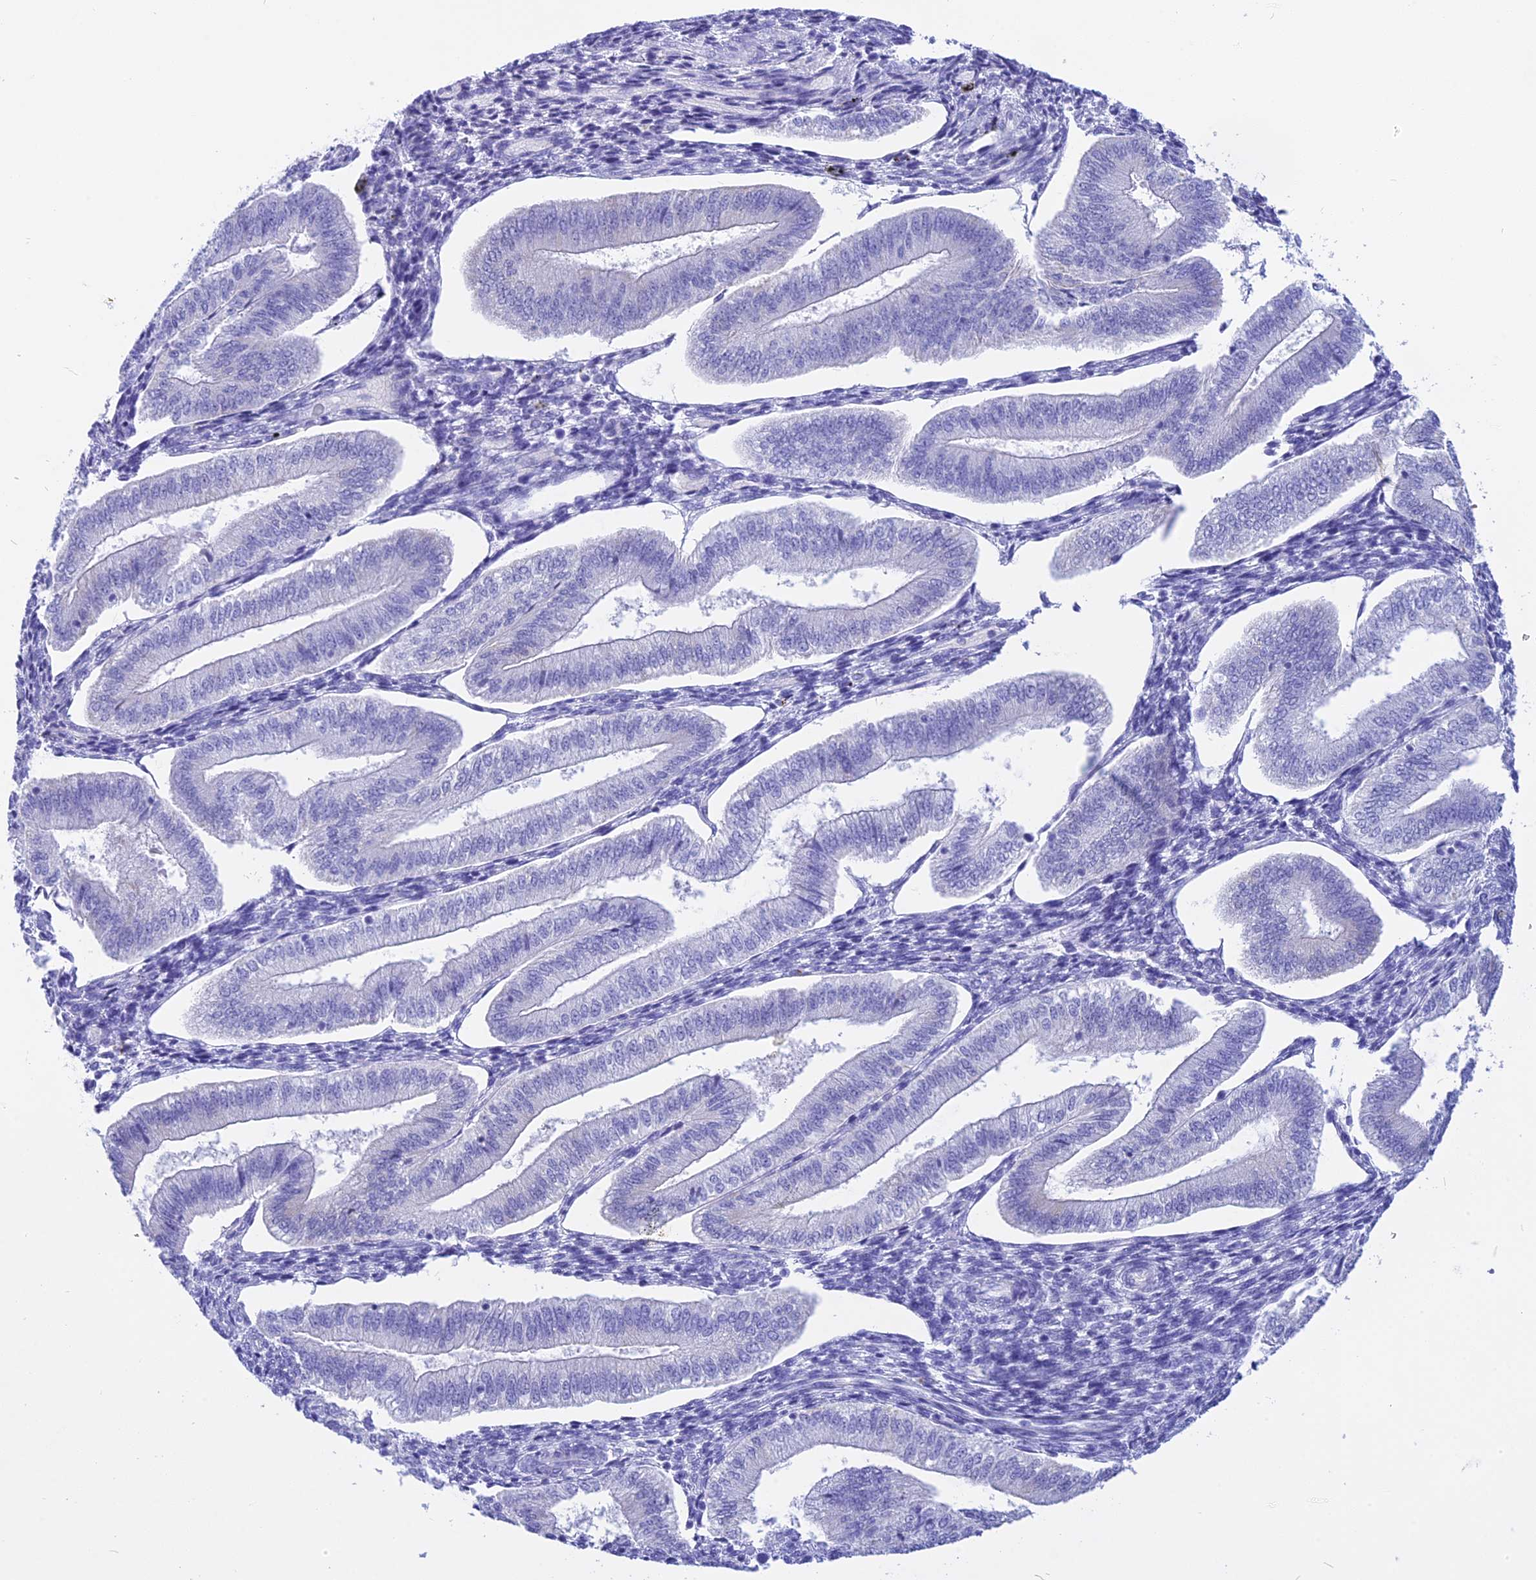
{"staining": {"intensity": "negative", "quantity": "none", "location": "none"}, "tissue": "endometrium", "cell_type": "Cells in endometrial stroma", "image_type": "normal", "snomed": [{"axis": "morphology", "description": "Normal tissue, NOS"}, {"axis": "topography", "description": "Endometrium"}], "caption": "Micrograph shows no significant protein positivity in cells in endometrial stroma of benign endometrium. (Stains: DAB (3,3'-diaminobenzidine) IHC with hematoxylin counter stain, Microscopy: brightfield microscopy at high magnification).", "gene": "ISCA1", "patient": {"sex": "female", "age": 34}}